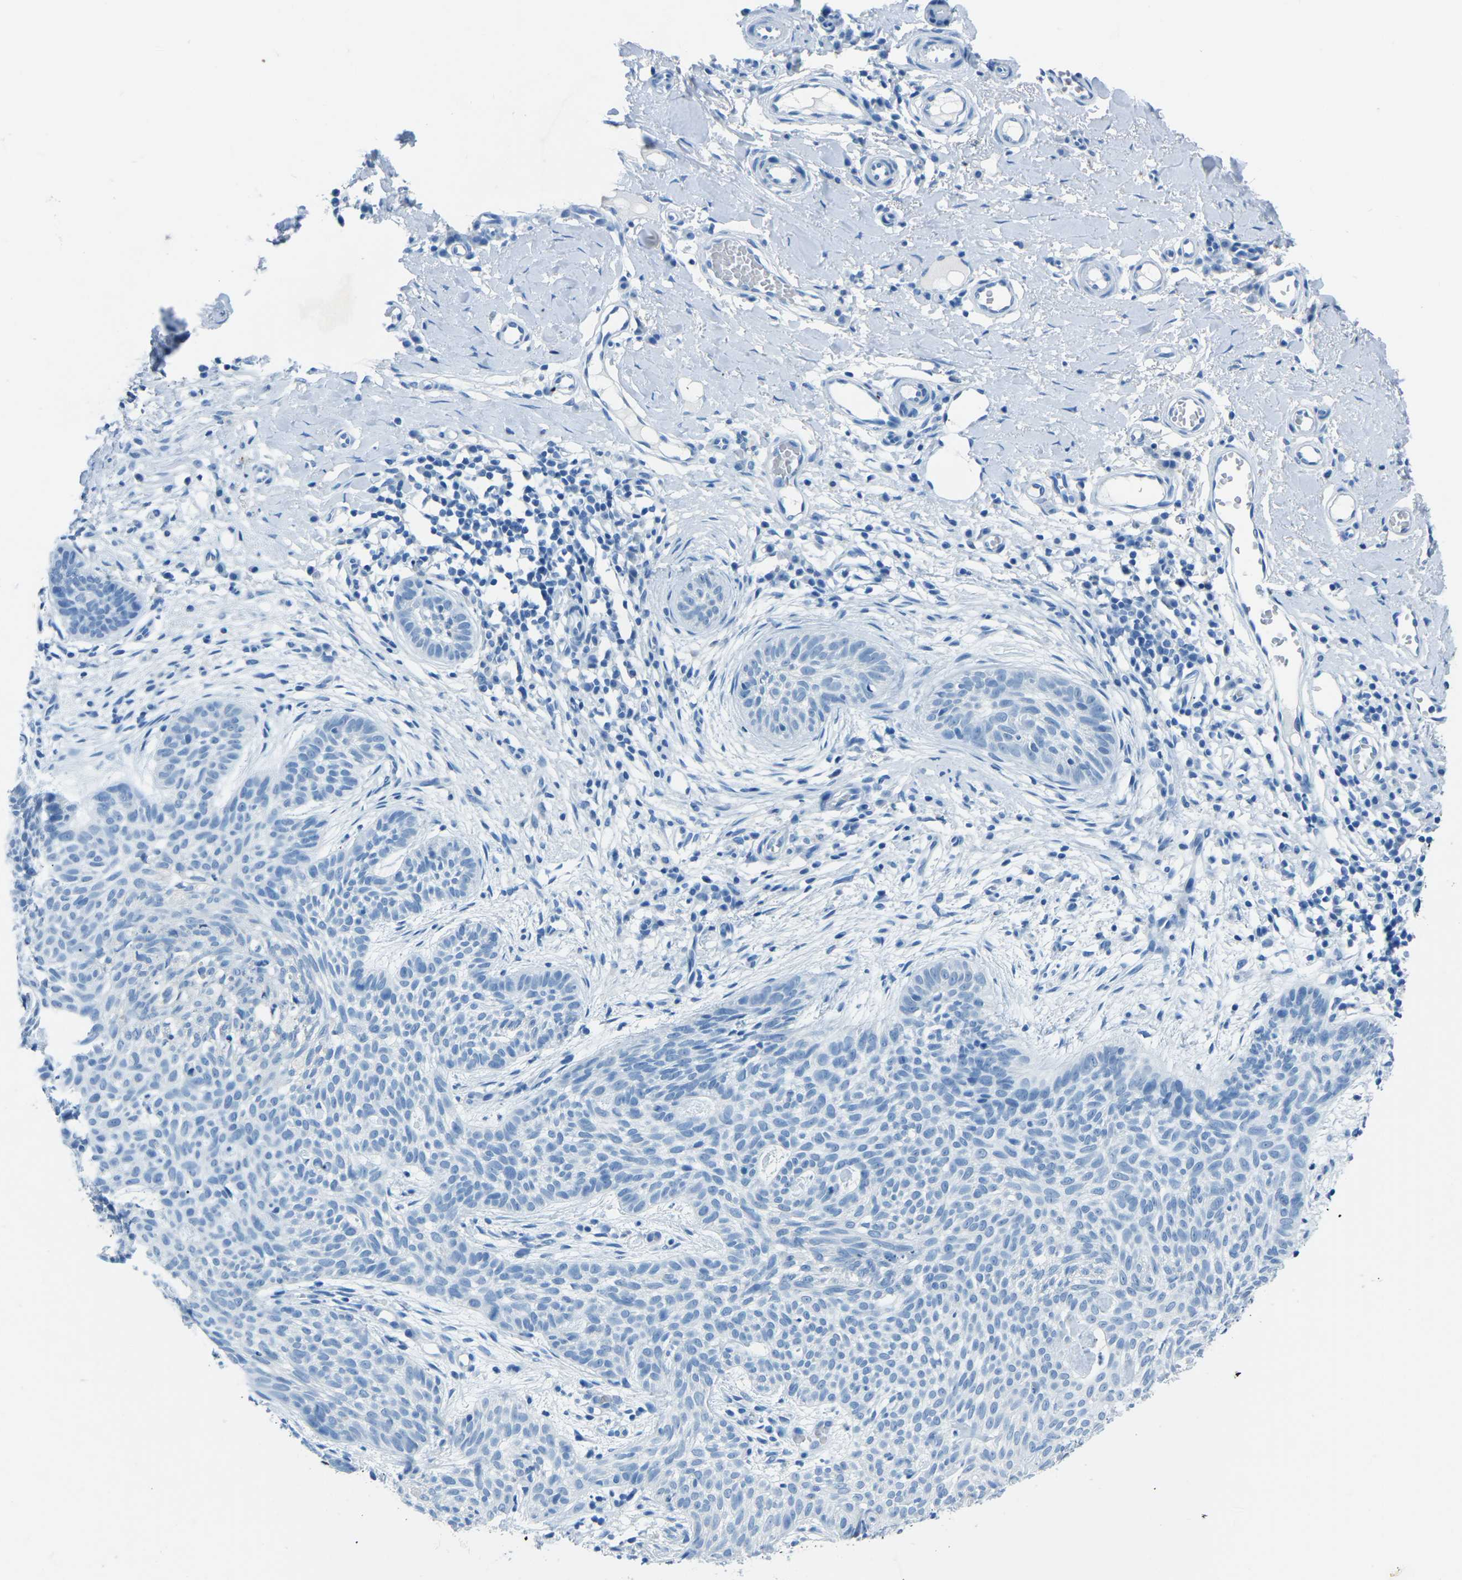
{"staining": {"intensity": "negative", "quantity": "none", "location": "none"}, "tissue": "skin cancer", "cell_type": "Tumor cells", "image_type": "cancer", "snomed": [{"axis": "morphology", "description": "Basal cell carcinoma"}, {"axis": "topography", "description": "Skin"}], "caption": "IHC image of skin basal cell carcinoma stained for a protein (brown), which shows no expression in tumor cells. Nuclei are stained in blue.", "gene": "MYH8", "patient": {"sex": "female", "age": 59}}